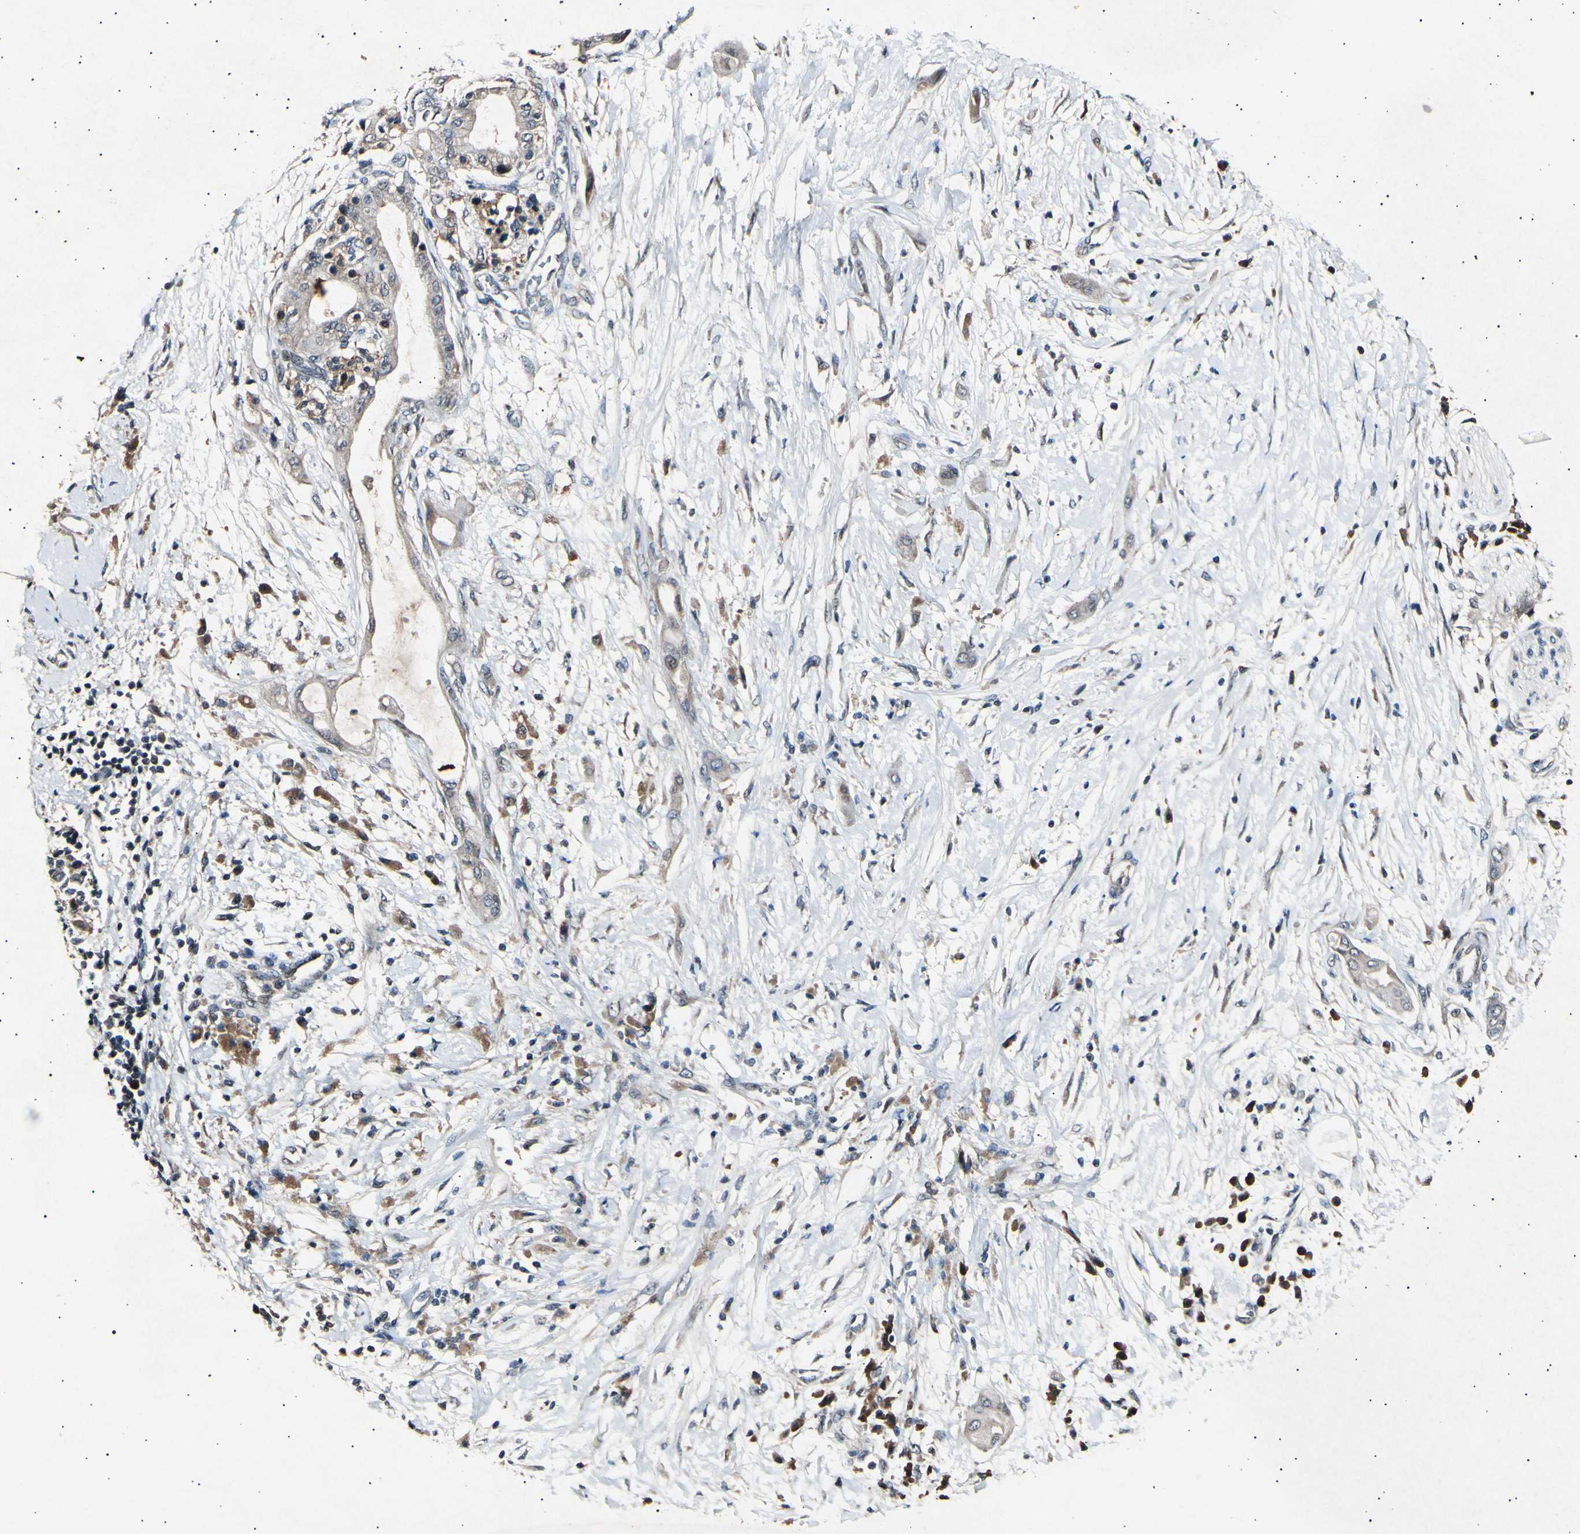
{"staining": {"intensity": "weak", "quantity": "<25%", "location": "cytoplasmic/membranous"}, "tissue": "pancreatic cancer", "cell_type": "Tumor cells", "image_type": "cancer", "snomed": [{"axis": "morphology", "description": "Adenocarcinoma, NOS"}, {"axis": "morphology", "description": "Adenocarcinoma, metastatic, NOS"}, {"axis": "topography", "description": "Lymph node"}, {"axis": "topography", "description": "Pancreas"}, {"axis": "topography", "description": "Duodenum"}], "caption": "The photomicrograph shows no staining of tumor cells in metastatic adenocarcinoma (pancreatic).", "gene": "ADCY3", "patient": {"sex": "female", "age": 64}}